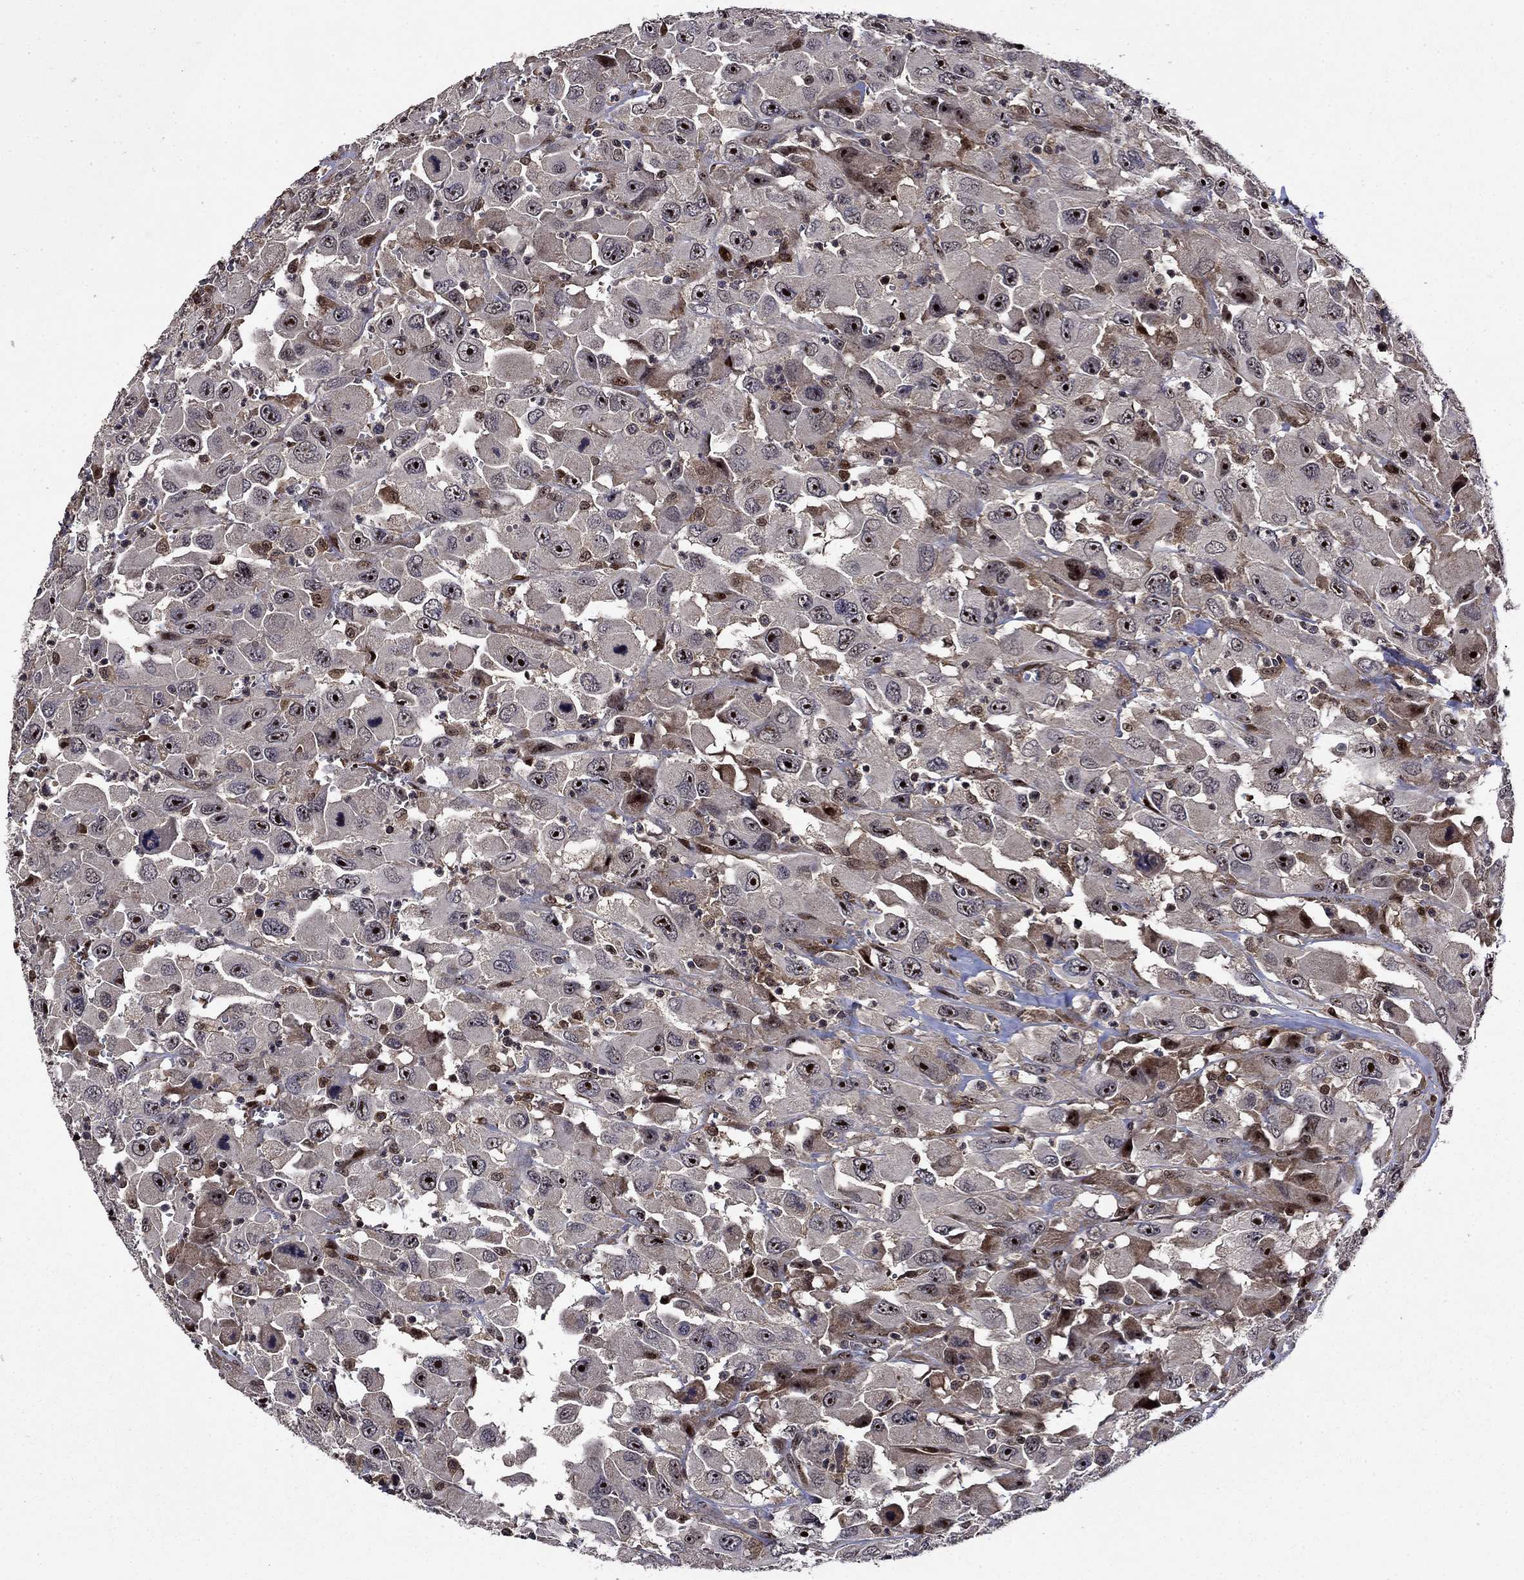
{"staining": {"intensity": "strong", "quantity": "25%-75%", "location": "nuclear"}, "tissue": "head and neck cancer", "cell_type": "Tumor cells", "image_type": "cancer", "snomed": [{"axis": "morphology", "description": "Squamous cell carcinoma, NOS"}, {"axis": "morphology", "description": "Squamous cell carcinoma, metastatic, NOS"}, {"axis": "topography", "description": "Oral tissue"}, {"axis": "topography", "description": "Head-Neck"}], "caption": "A high-resolution photomicrograph shows immunohistochemistry staining of squamous cell carcinoma (head and neck), which displays strong nuclear positivity in approximately 25%-75% of tumor cells. (DAB (3,3'-diaminobenzidine) = brown stain, brightfield microscopy at high magnification).", "gene": "AGTPBP1", "patient": {"sex": "female", "age": 85}}